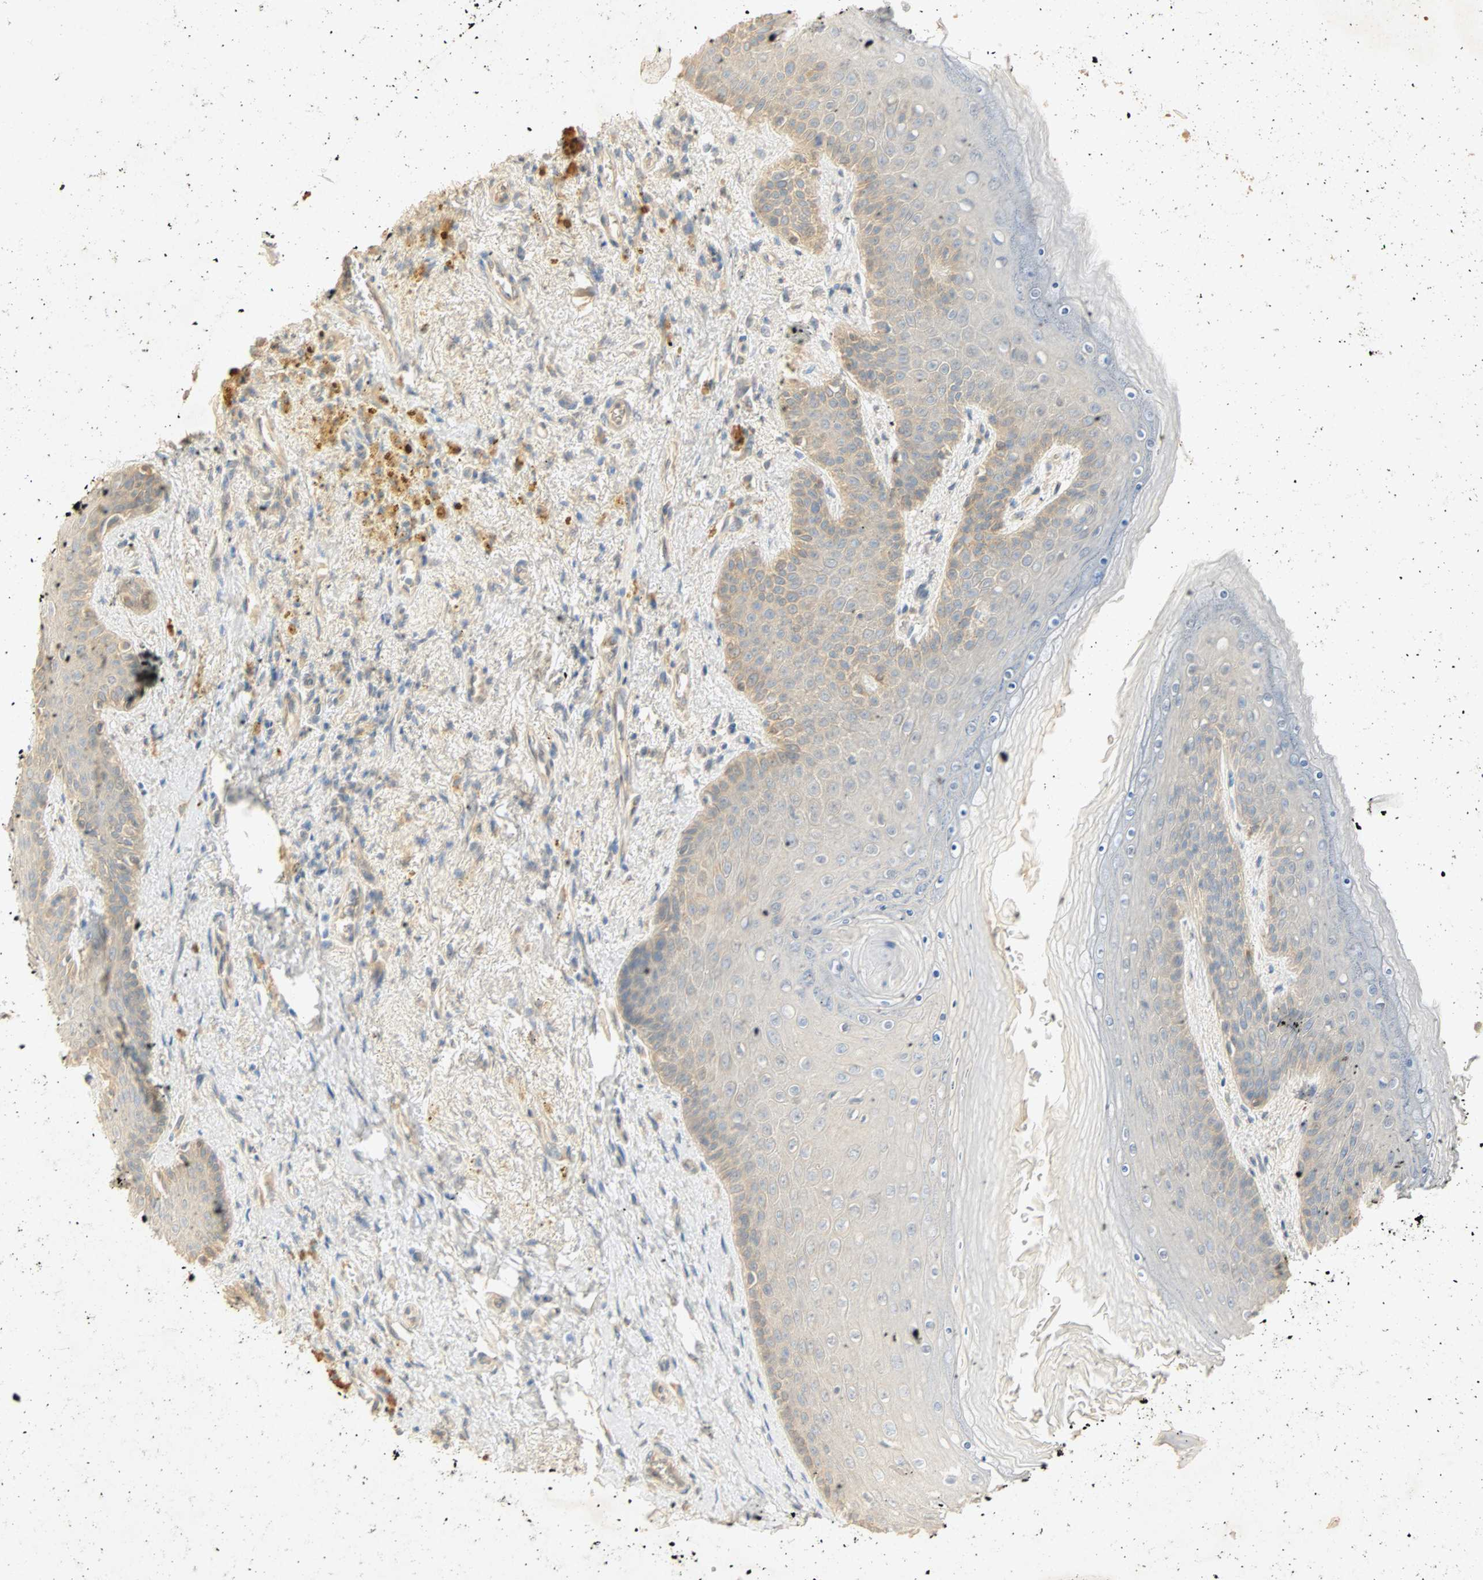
{"staining": {"intensity": "weak", "quantity": "<25%", "location": "cytoplasmic/membranous"}, "tissue": "skin", "cell_type": "Epidermal cells", "image_type": "normal", "snomed": [{"axis": "morphology", "description": "Normal tissue, NOS"}, {"axis": "topography", "description": "Anal"}], "caption": "Image shows no protein expression in epidermal cells of normal skin.", "gene": "SELENBP1", "patient": {"sex": "female", "age": 46}}